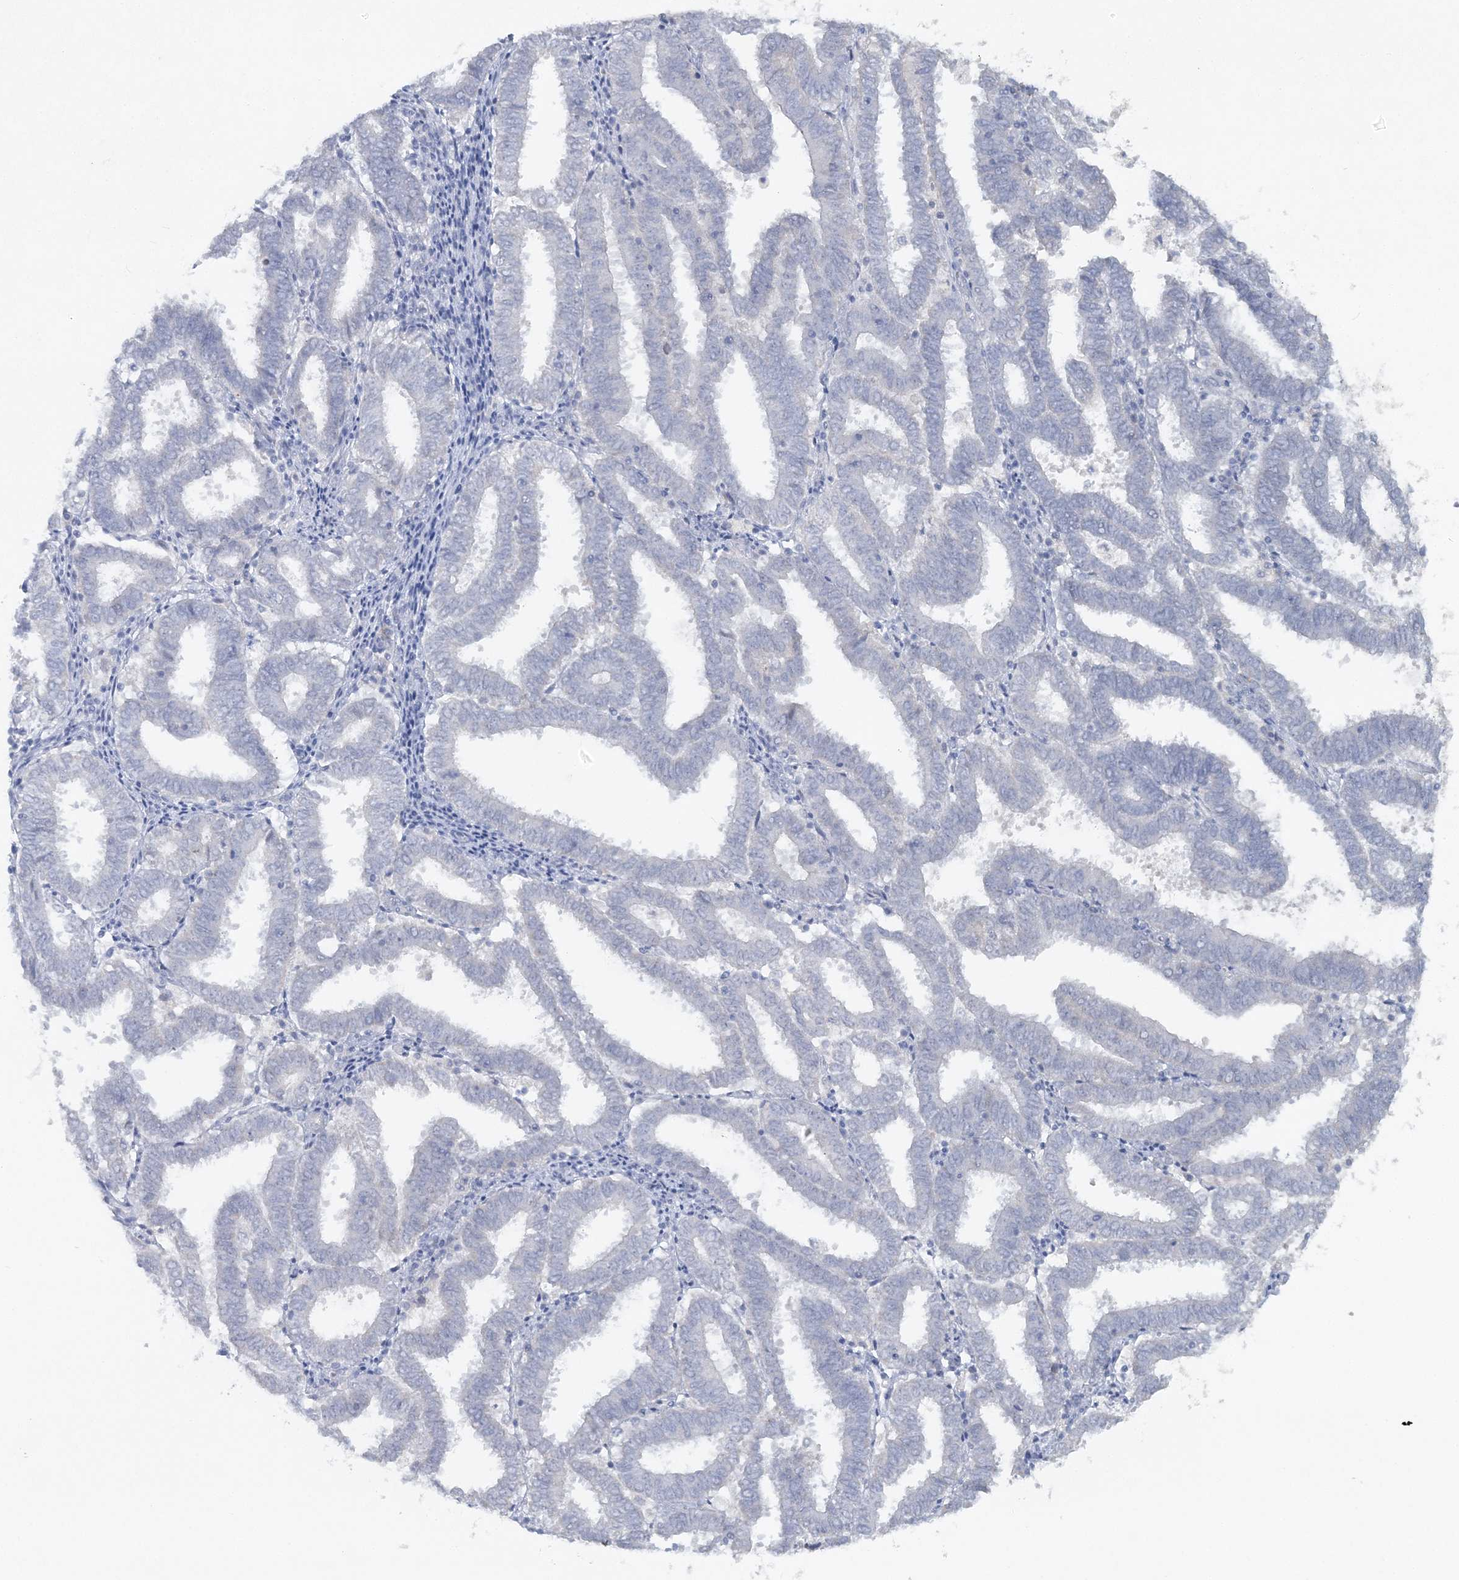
{"staining": {"intensity": "negative", "quantity": "none", "location": "none"}, "tissue": "endometrial cancer", "cell_type": "Tumor cells", "image_type": "cancer", "snomed": [{"axis": "morphology", "description": "Adenocarcinoma, NOS"}, {"axis": "topography", "description": "Uterus"}], "caption": "Human endometrial adenocarcinoma stained for a protein using immunohistochemistry (IHC) shows no expression in tumor cells.", "gene": "GCKR", "patient": {"sex": "female", "age": 83}}